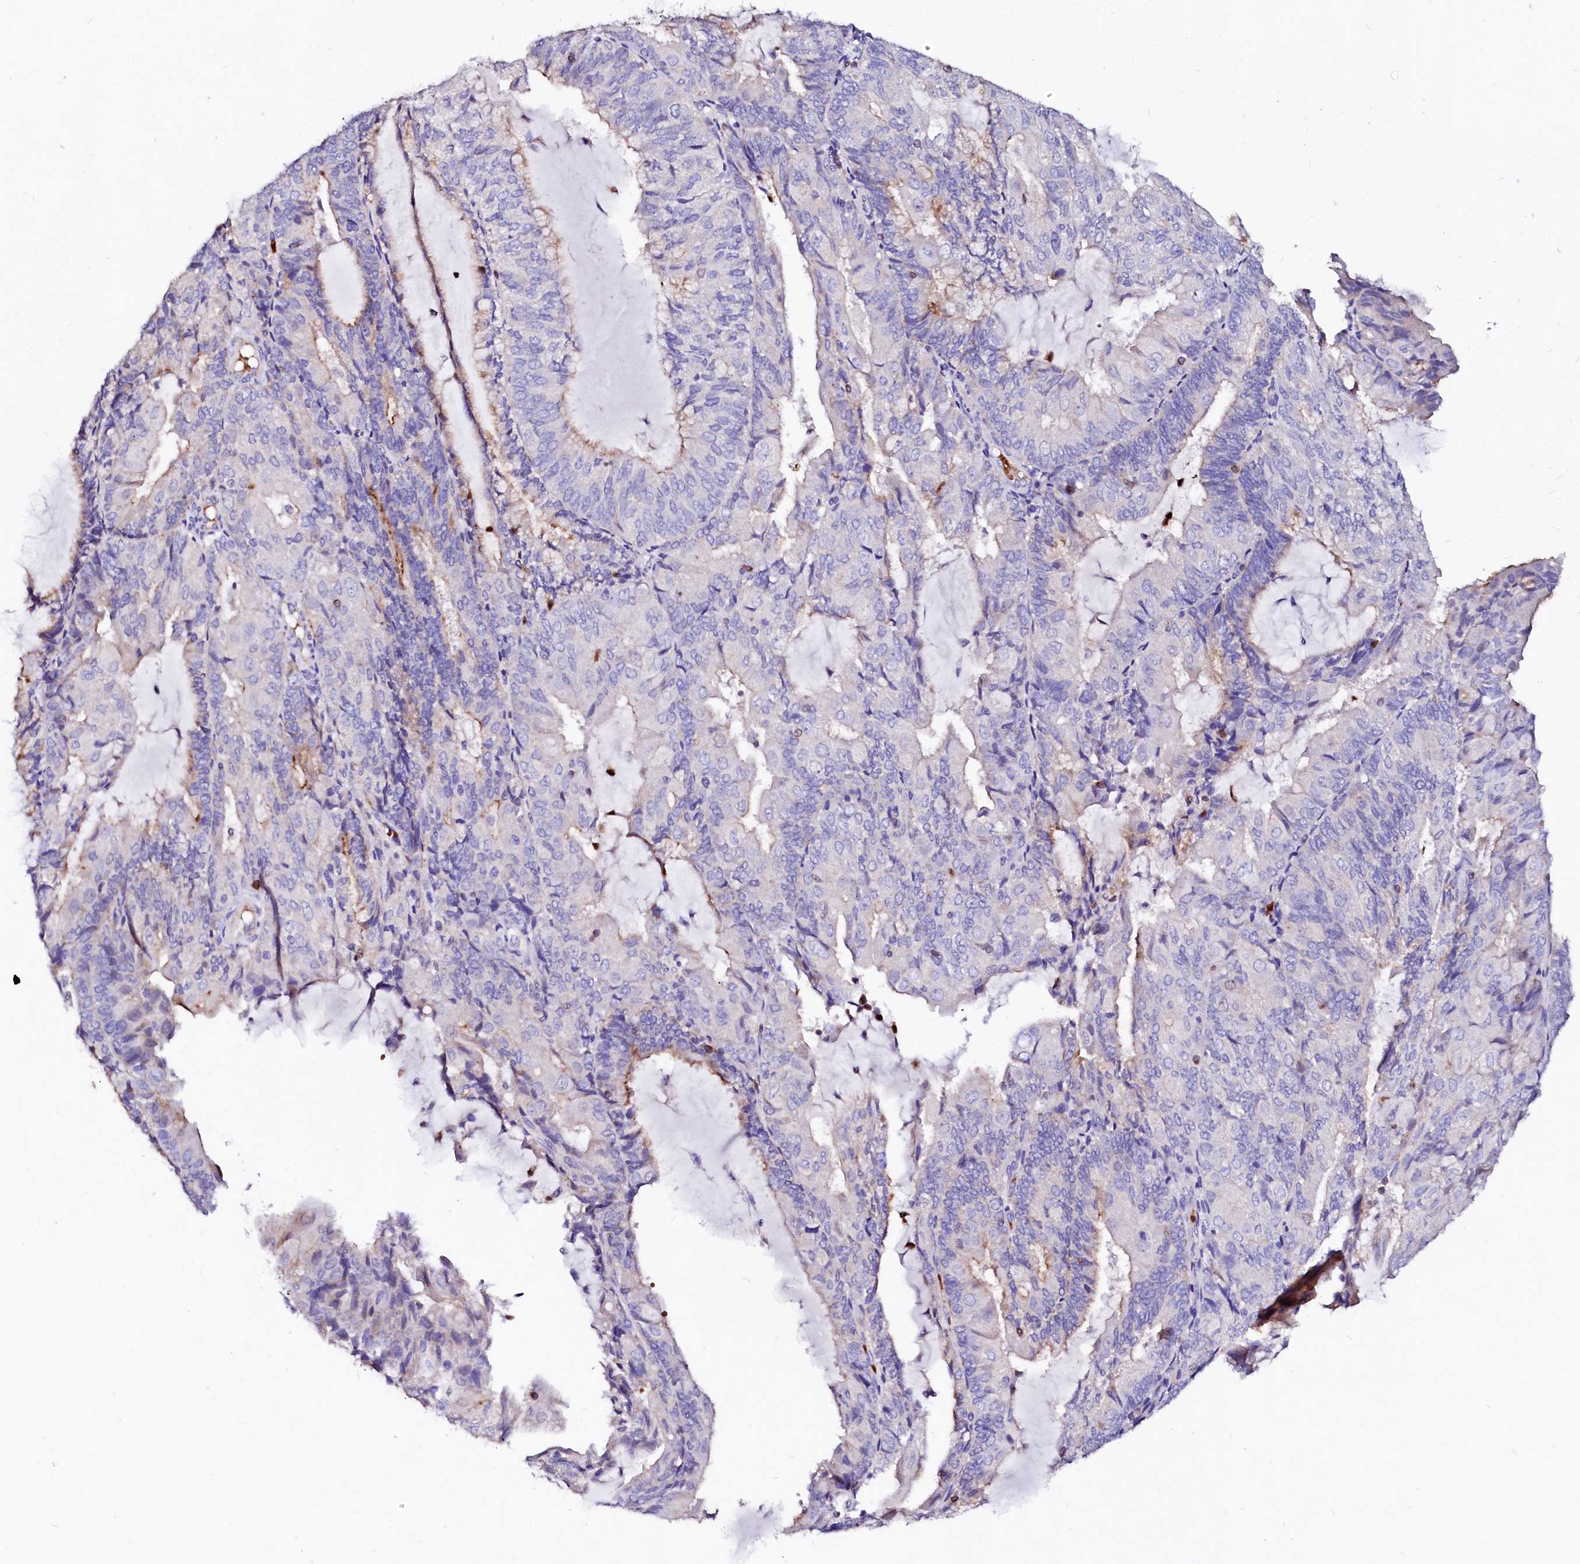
{"staining": {"intensity": "weak", "quantity": "<25%", "location": "cytoplasmic/membranous"}, "tissue": "endometrial cancer", "cell_type": "Tumor cells", "image_type": "cancer", "snomed": [{"axis": "morphology", "description": "Adenocarcinoma, NOS"}, {"axis": "topography", "description": "Endometrium"}], "caption": "Immunohistochemistry (IHC) photomicrograph of human endometrial cancer (adenocarcinoma) stained for a protein (brown), which exhibits no expression in tumor cells.", "gene": "RAB27A", "patient": {"sex": "female", "age": 81}}